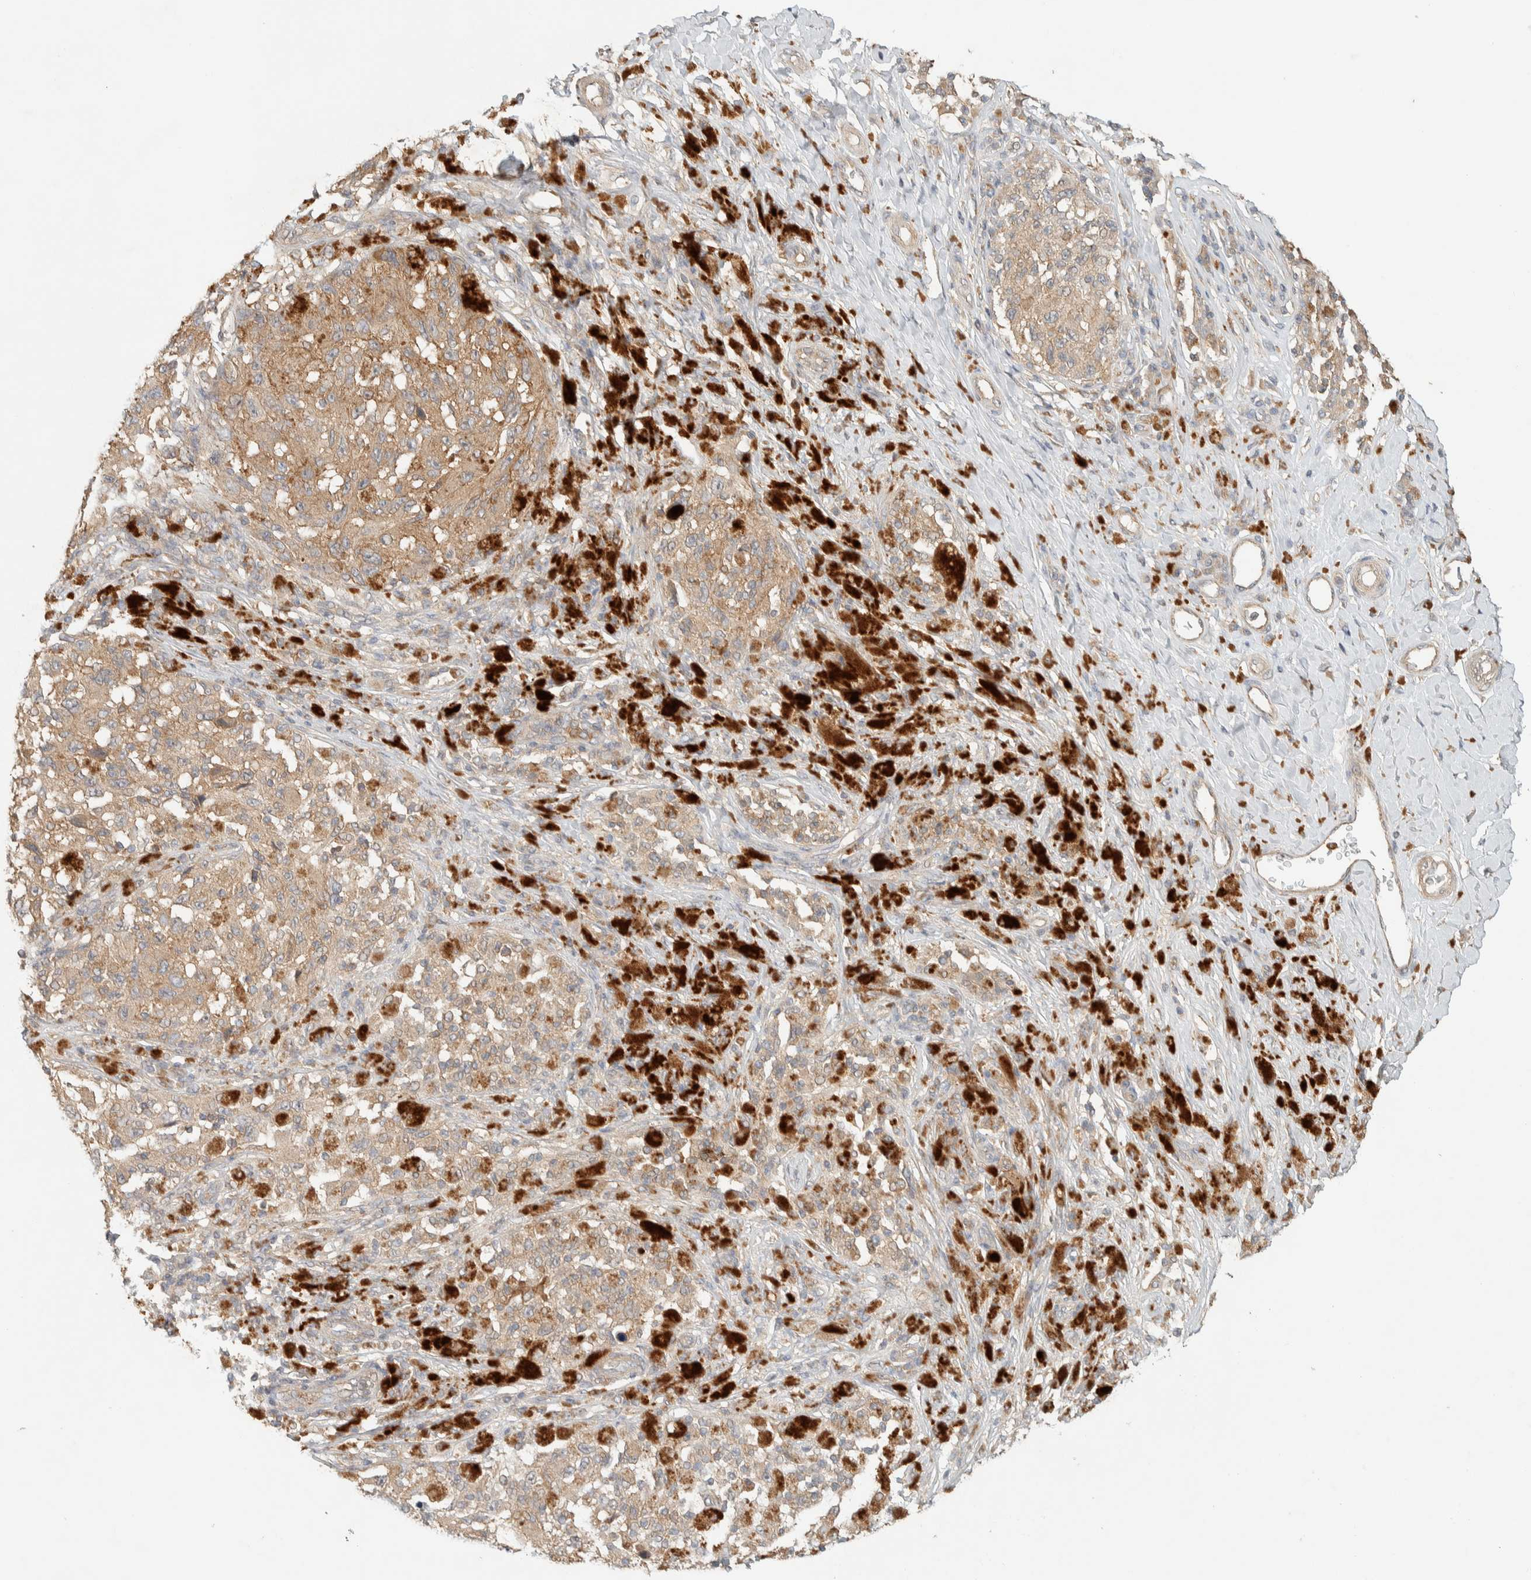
{"staining": {"intensity": "moderate", "quantity": ">75%", "location": "cytoplasmic/membranous"}, "tissue": "melanoma", "cell_type": "Tumor cells", "image_type": "cancer", "snomed": [{"axis": "morphology", "description": "Malignant melanoma, NOS"}, {"axis": "topography", "description": "Skin"}], "caption": "Malignant melanoma stained with a protein marker shows moderate staining in tumor cells.", "gene": "RAB11FIP1", "patient": {"sex": "female", "age": 73}}